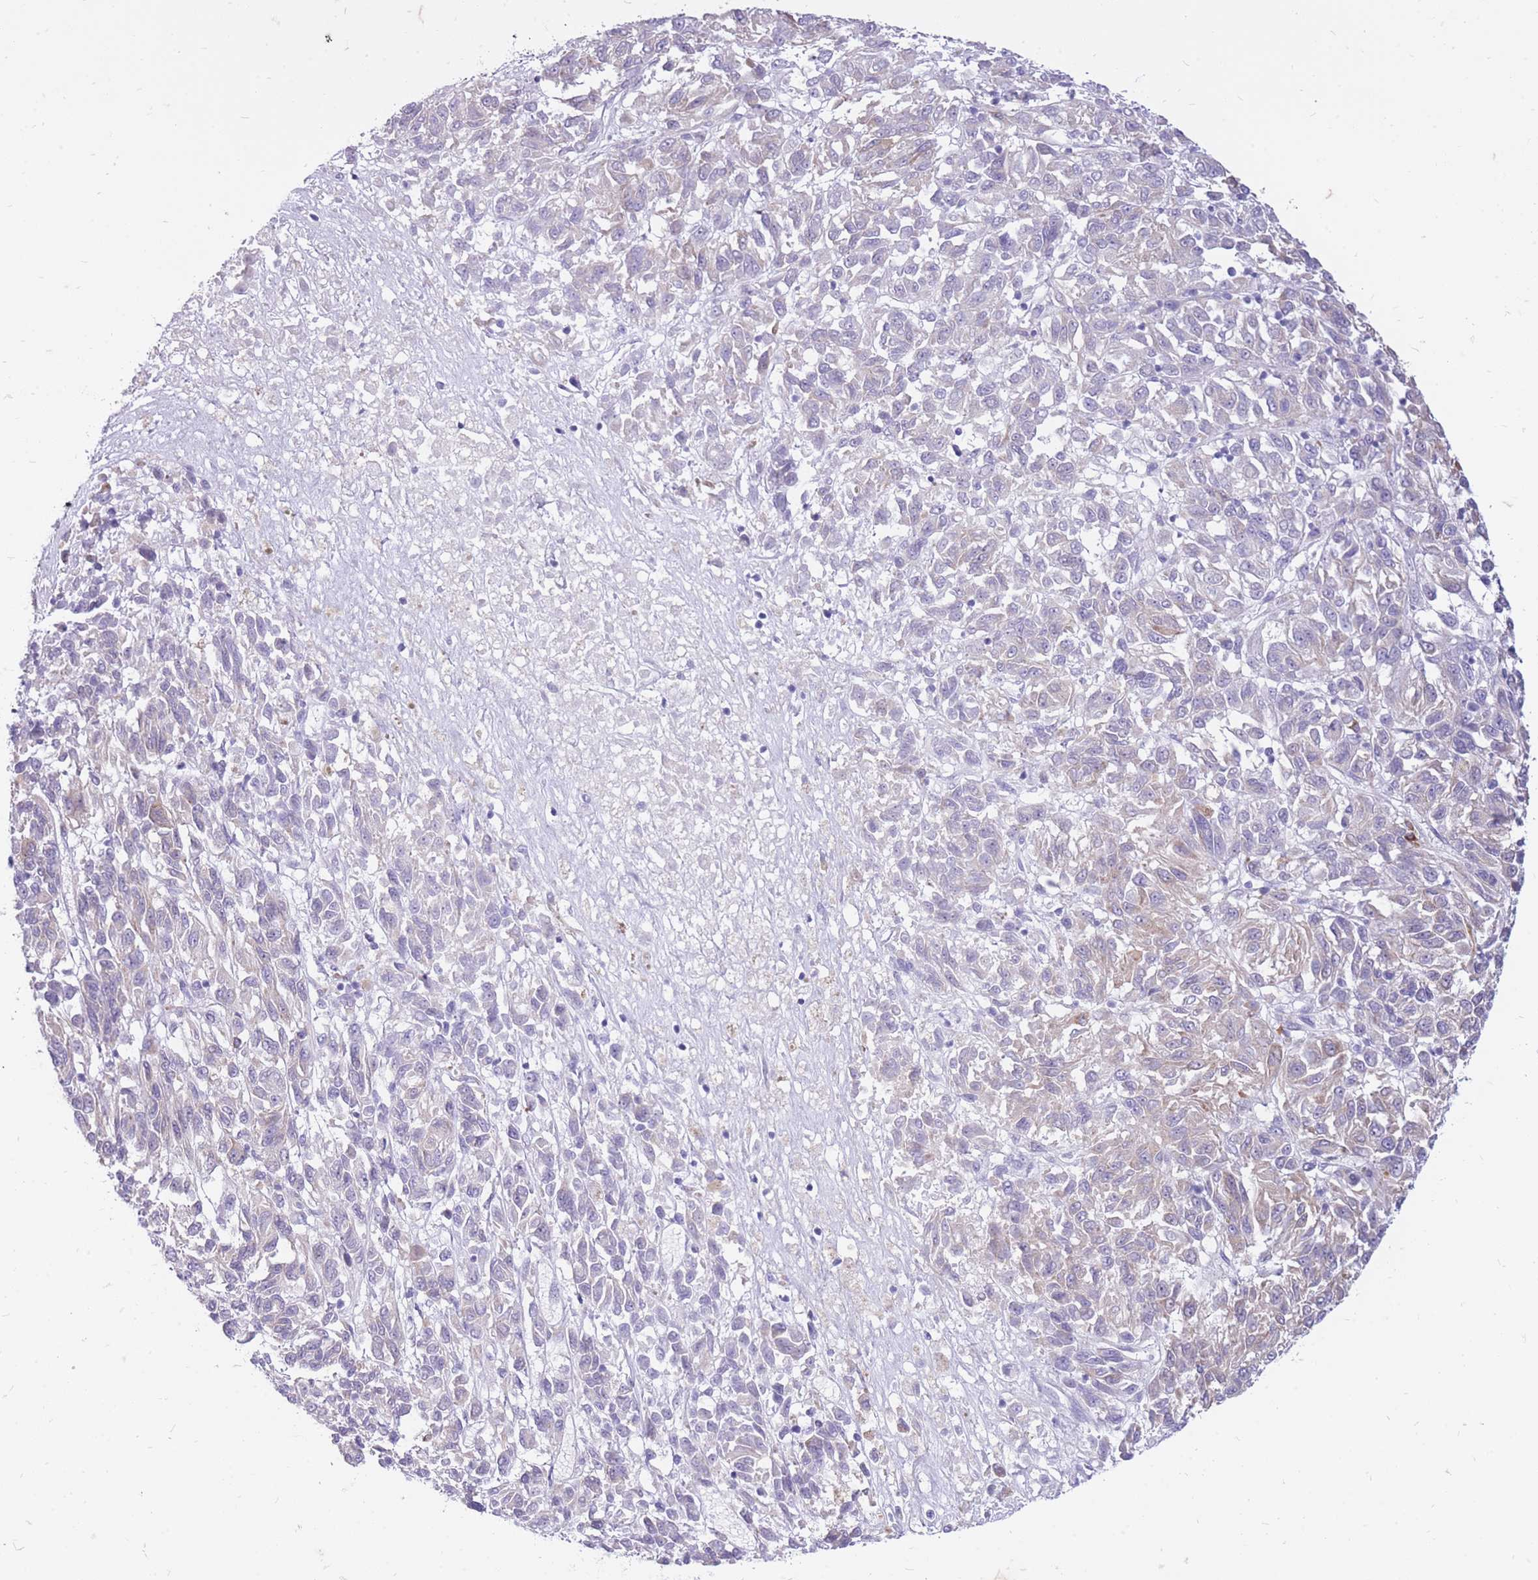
{"staining": {"intensity": "negative", "quantity": "none", "location": "none"}, "tissue": "melanoma", "cell_type": "Tumor cells", "image_type": "cancer", "snomed": [{"axis": "morphology", "description": "Malignant melanoma, Metastatic site"}, {"axis": "topography", "description": "Lung"}], "caption": "Histopathology image shows no significant protein staining in tumor cells of malignant melanoma (metastatic site).", "gene": "ZFP37", "patient": {"sex": "male", "age": 64}}